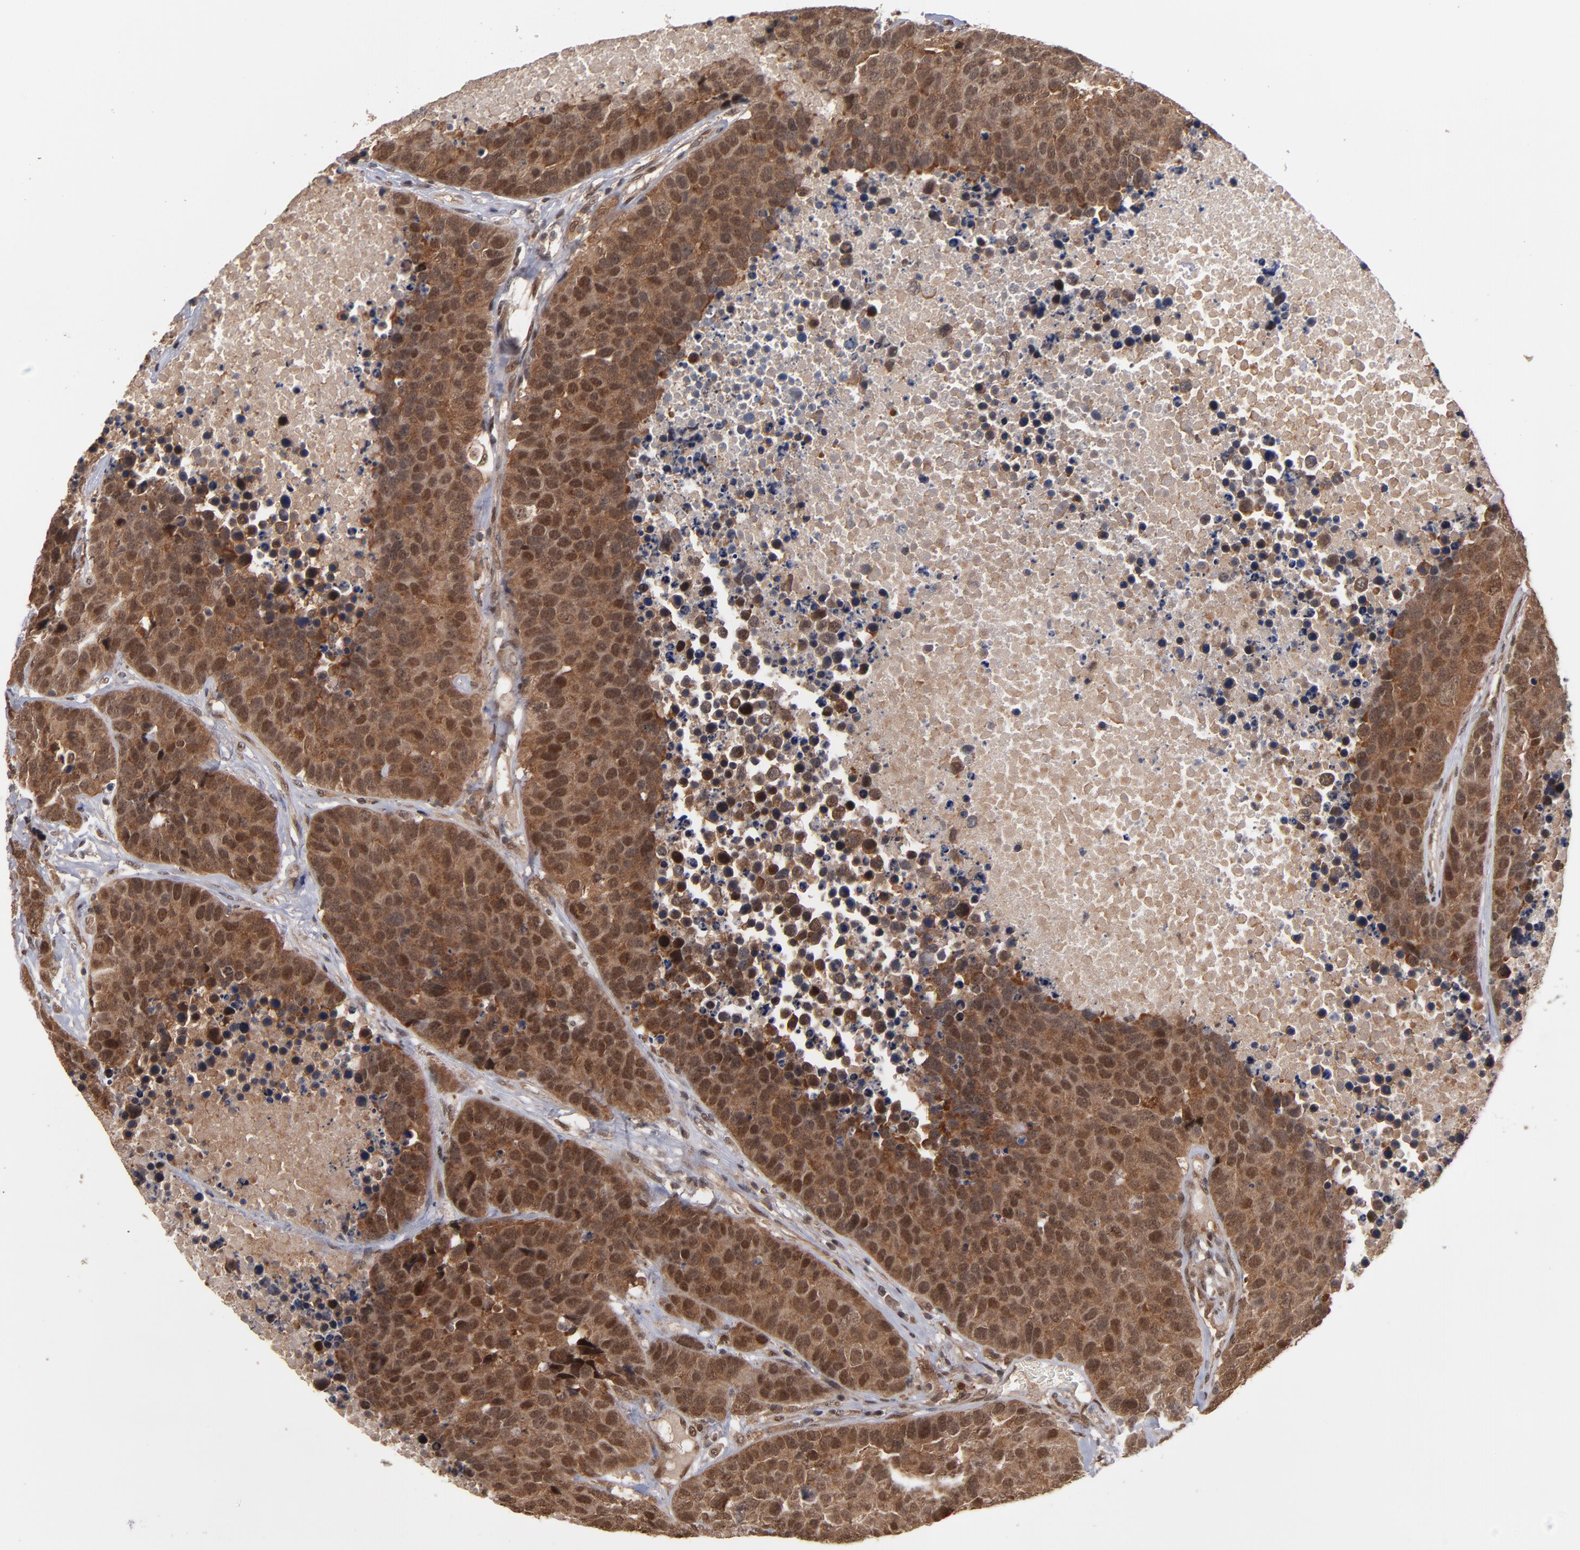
{"staining": {"intensity": "strong", "quantity": ">75%", "location": "cytoplasmic/membranous,nuclear"}, "tissue": "carcinoid", "cell_type": "Tumor cells", "image_type": "cancer", "snomed": [{"axis": "morphology", "description": "Carcinoid, malignant, NOS"}, {"axis": "topography", "description": "Lung"}], "caption": "Human carcinoid (malignant) stained for a protein (brown) reveals strong cytoplasmic/membranous and nuclear positive positivity in about >75% of tumor cells.", "gene": "HUWE1", "patient": {"sex": "male", "age": 60}}